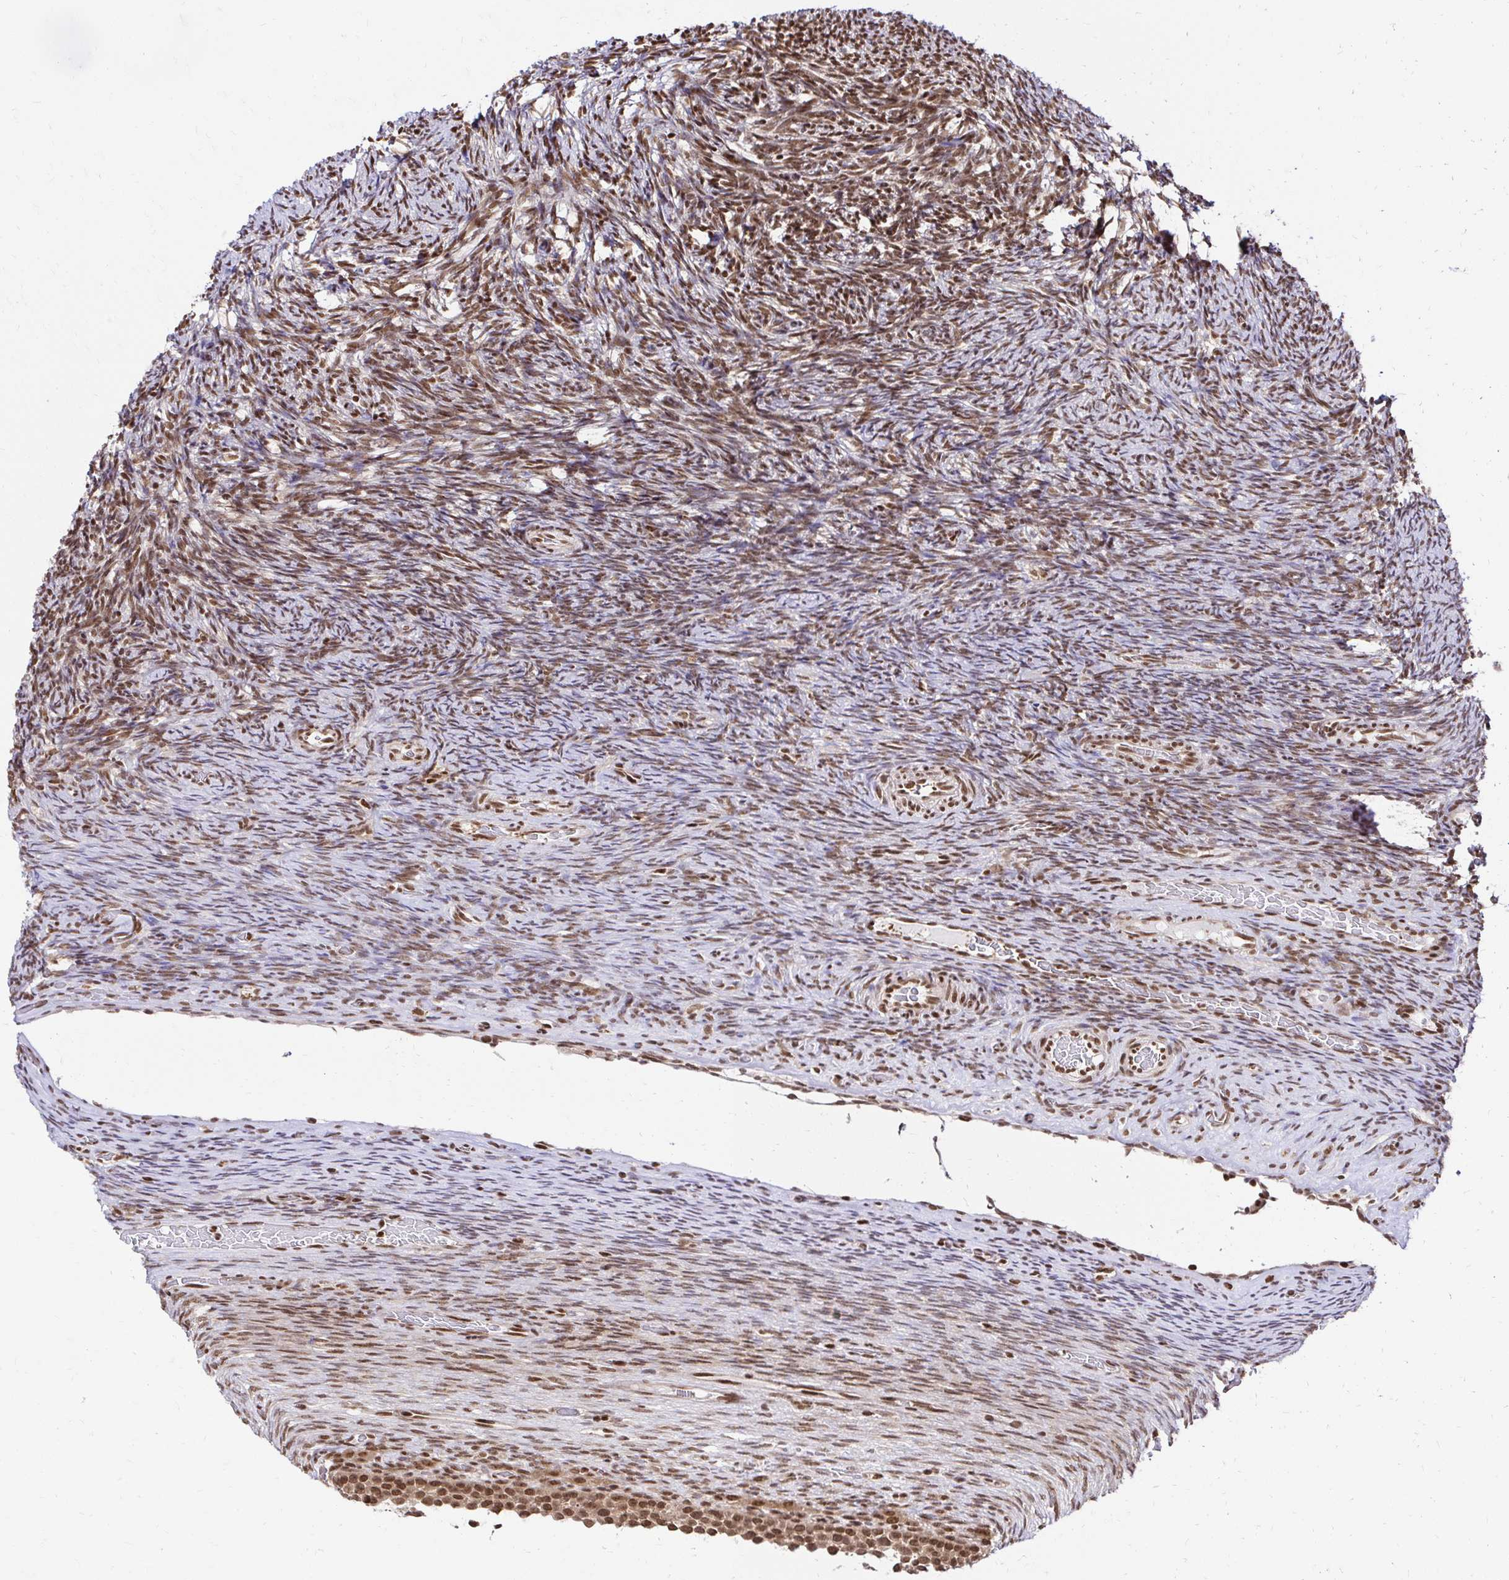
{"staining": {"intensity": "moderate", "quantity": ">75%", "location": "nuclear"}, "tissue": "ovary", "cell_type": "Follicle cells", "image_type": "normal", "snomed": [{"axis": "morphology", "description": "Normal tissue, NOS"}, {"axis": "topography", "description": "Ovary"}], "caption": "DAB (3,3'-diaminobenzidine) immunohistochemical staining of normal ovary exhibits moderate nuclear protein staining in about >75% of follicle cells.", "gene": "GLYR1", "patient": {"sex": "female", "age": 34}}